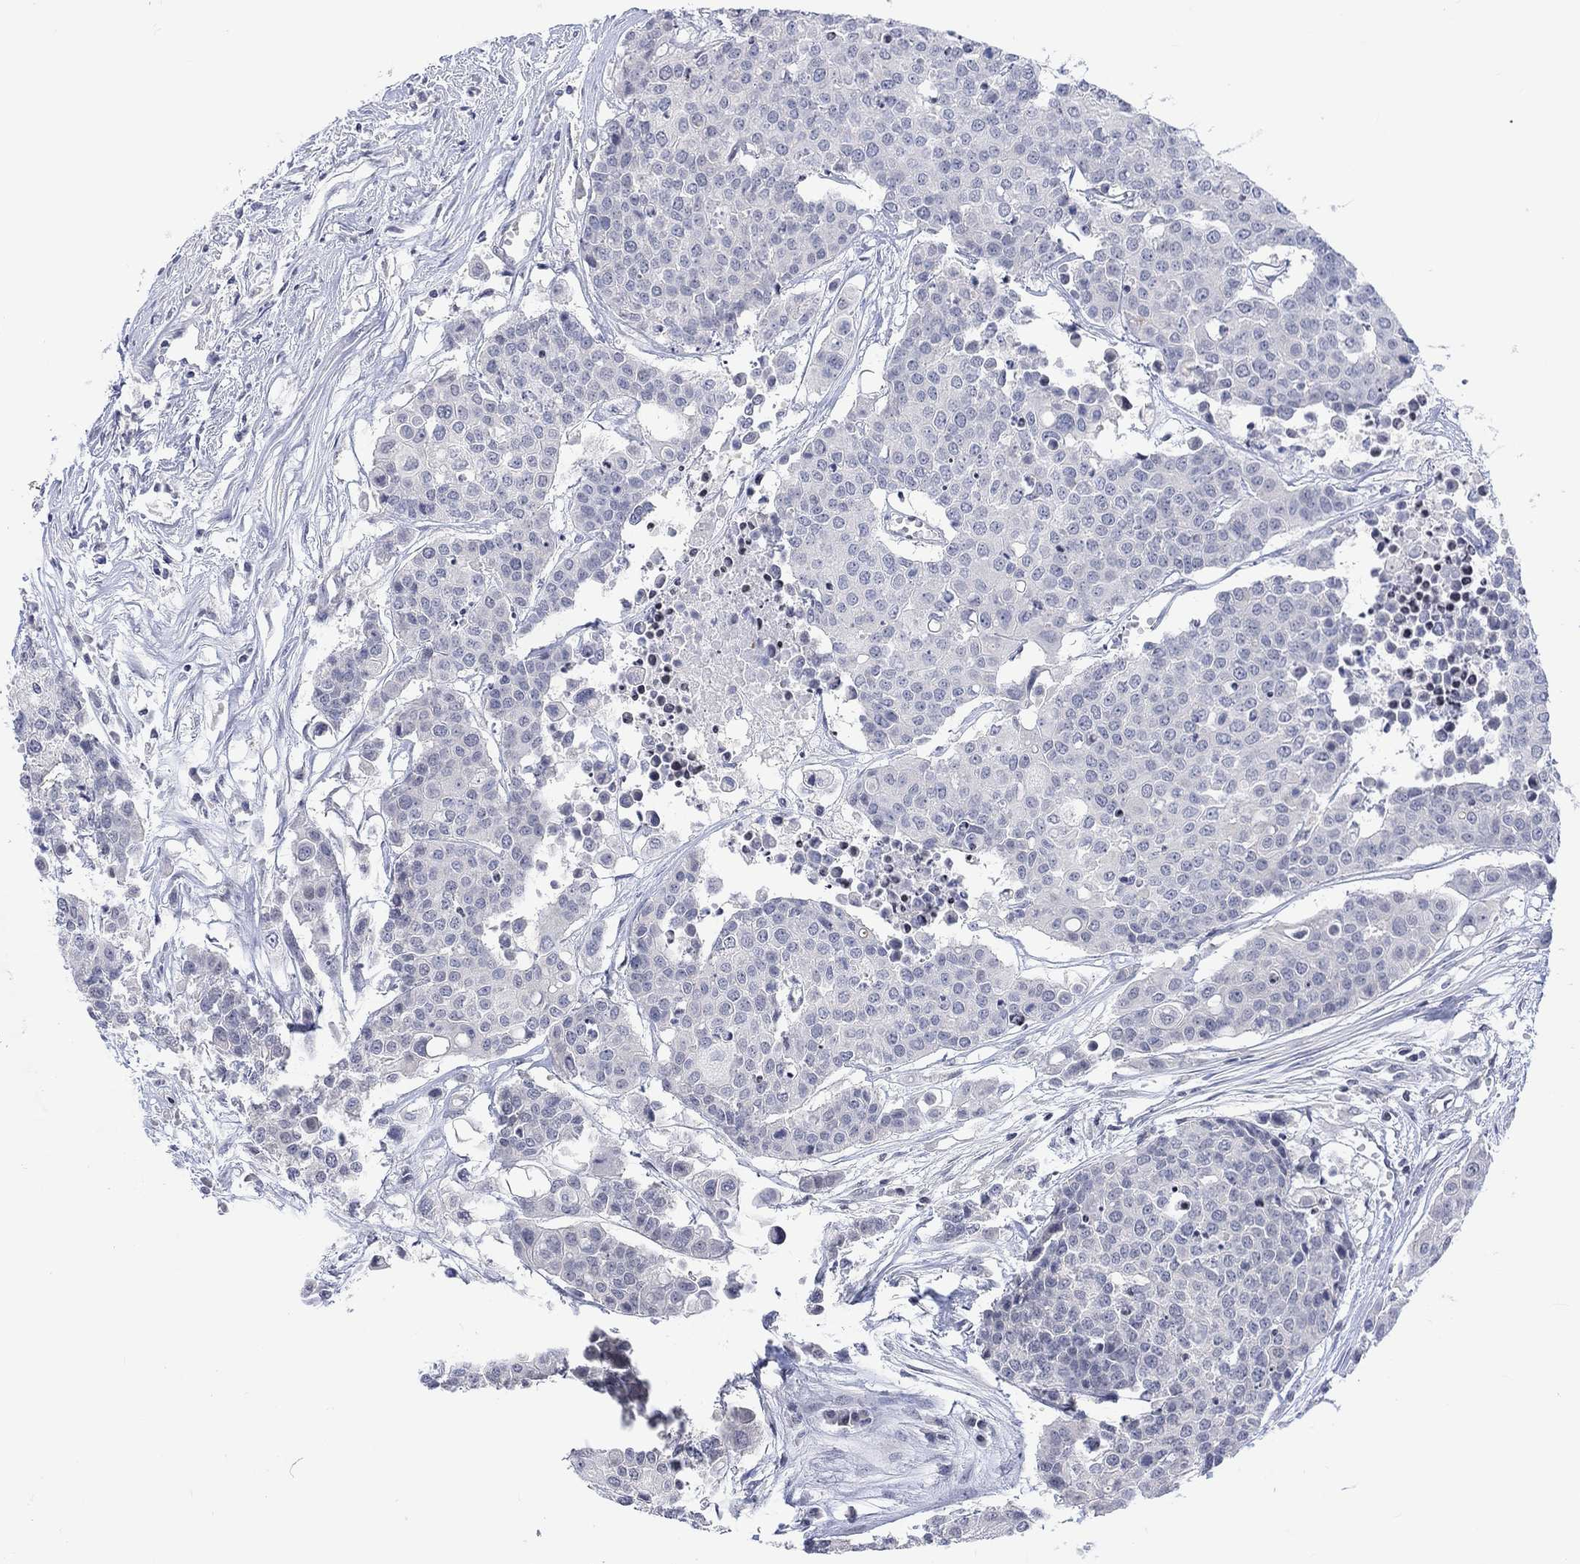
{"staining": {"intensity": "negative", "quantity": "none", "location": "none"}, "tissue": "carcinoid", "cell_type": "Tumor cells", "image_type": "cancer", "snomed": [{"axis": "morphology", "description": "Carcinoid, malignant, NOS"}, {"axis": "topography", "description": "Colon"}], "caption": "This histopathology image is of carcinoid stained with IHC to label a protein in brown with the nuclei are counter-stained blue. There is no expression in tumor cells. (Immunohistochemistry, brightfield microscopy, high magnification).", "gene": "DCX", "patient": {"sex": "male", "age": 81}}